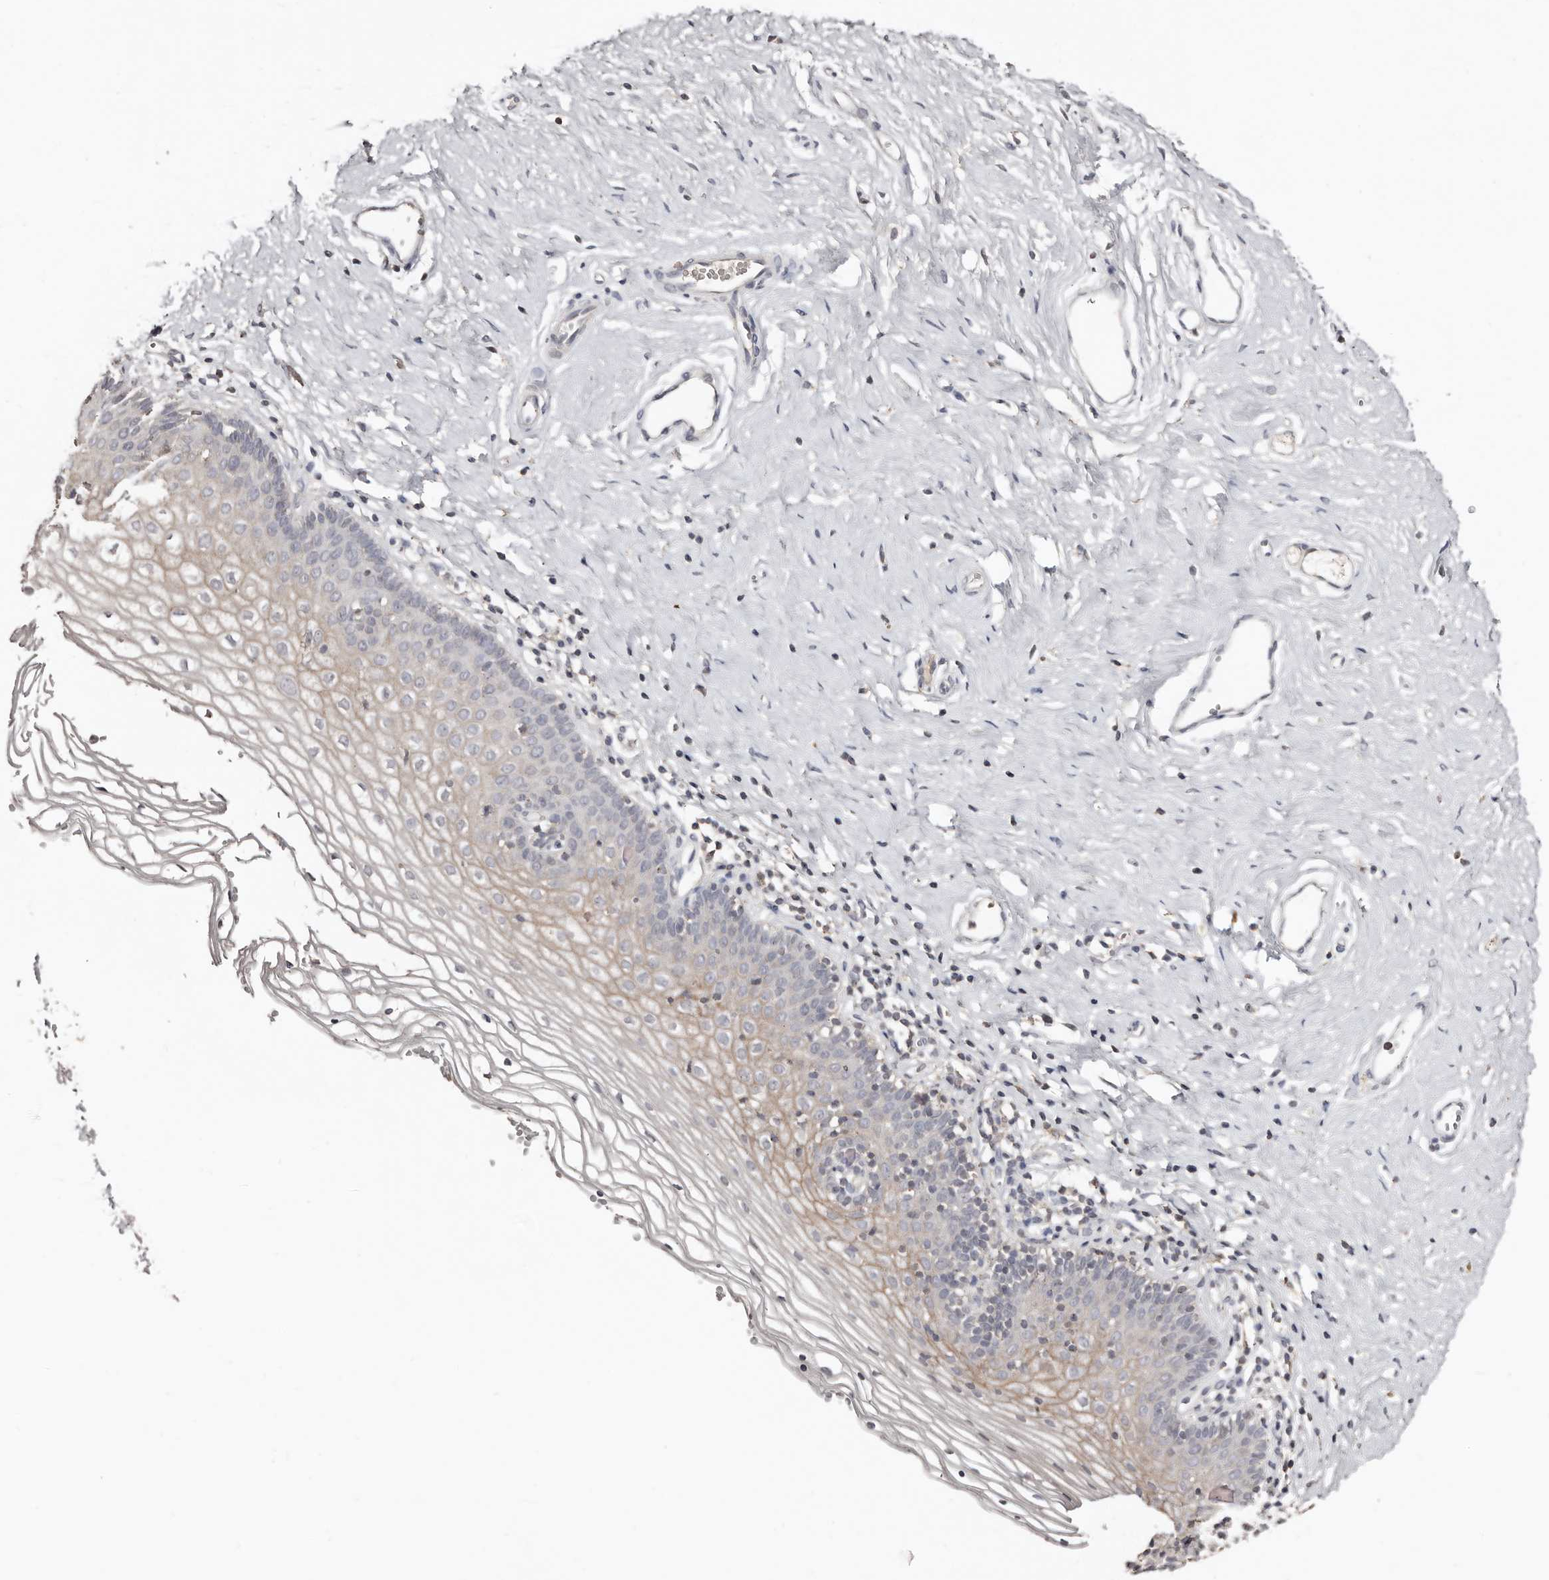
{"staining": {"intensity": "moderate", "quantity": "25%-75%", "location": "cytoplasmic/membranous"}, "tissue": "vagina", "cell_type": "Squamous epithelial cells", "image_type": "normal", "snomed": [{"axis": "morphology", "description": "Normal tissue, NOS"}, {"axis": "topography", "description": "Vagina"}], "caption": "IHC (DAB (3,3'-diaminobenzidine)) staining of benign human vagina displays moderate cytoplasmic/membranous protein staining in about 25%-75% of squamous epithelial cells.", "gene": "SLC39A2", "patient": {"sex": "female", "age": 32}}